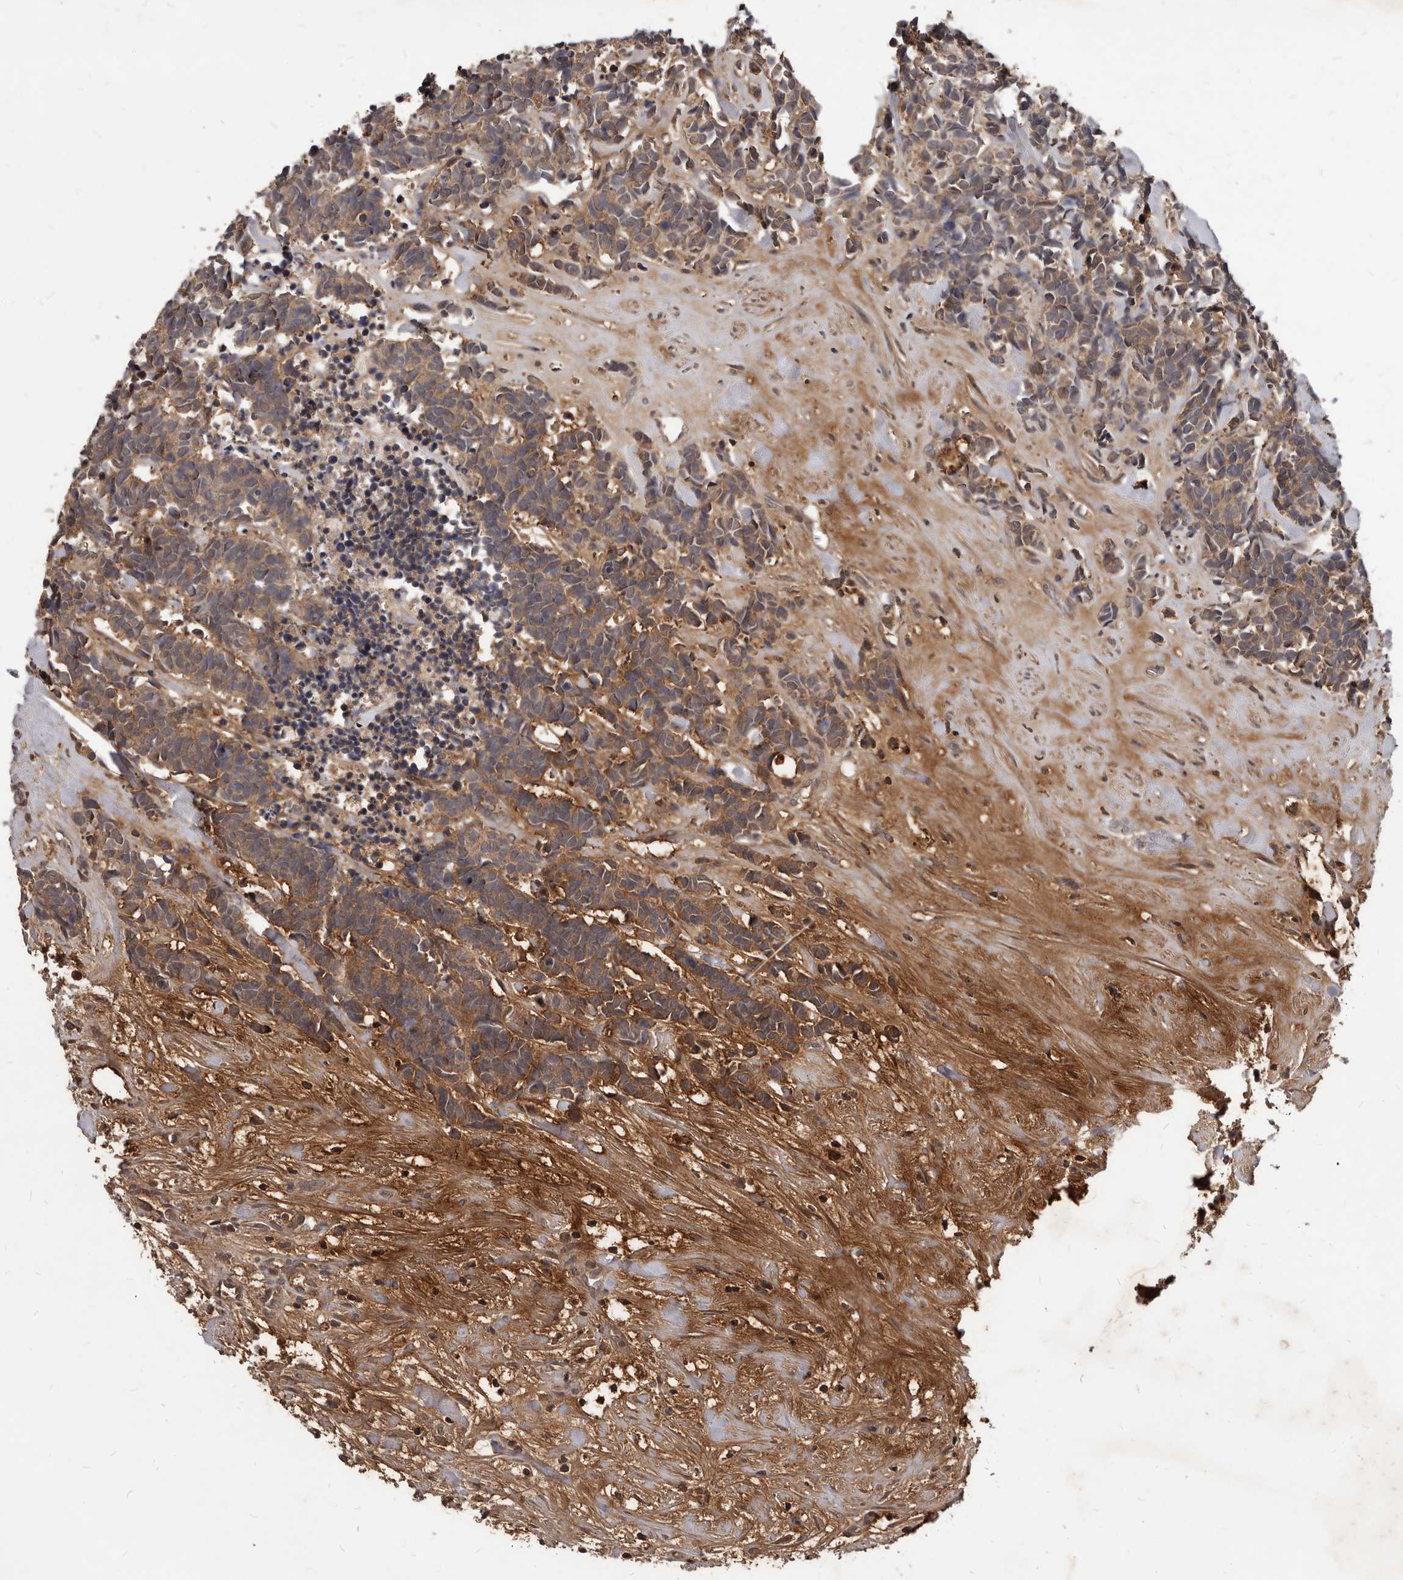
{"staining": {"intensity": "moderate", "quantity": ">75%", "location": "cytoplasmic/membranous"}, "tissue": "carcinoid", "cell_type": "Tumor cells", "image_type": "cancer", "snomed": [{"axis": "morphology", "description": "Carcinoma, NOS"}, {"axis": "morphology", "description": "Carcinoid, malignant, NOS"}, {"axis": "topography", "description": "Urinary bladder"}], "caption": "Malignant carcinoid tissue exhibits moderate cytoplasmic/membranous expression in about >75% of tumor cells", "gene": "GABPB2", "patient": {"sex": "male", "age": 57}}